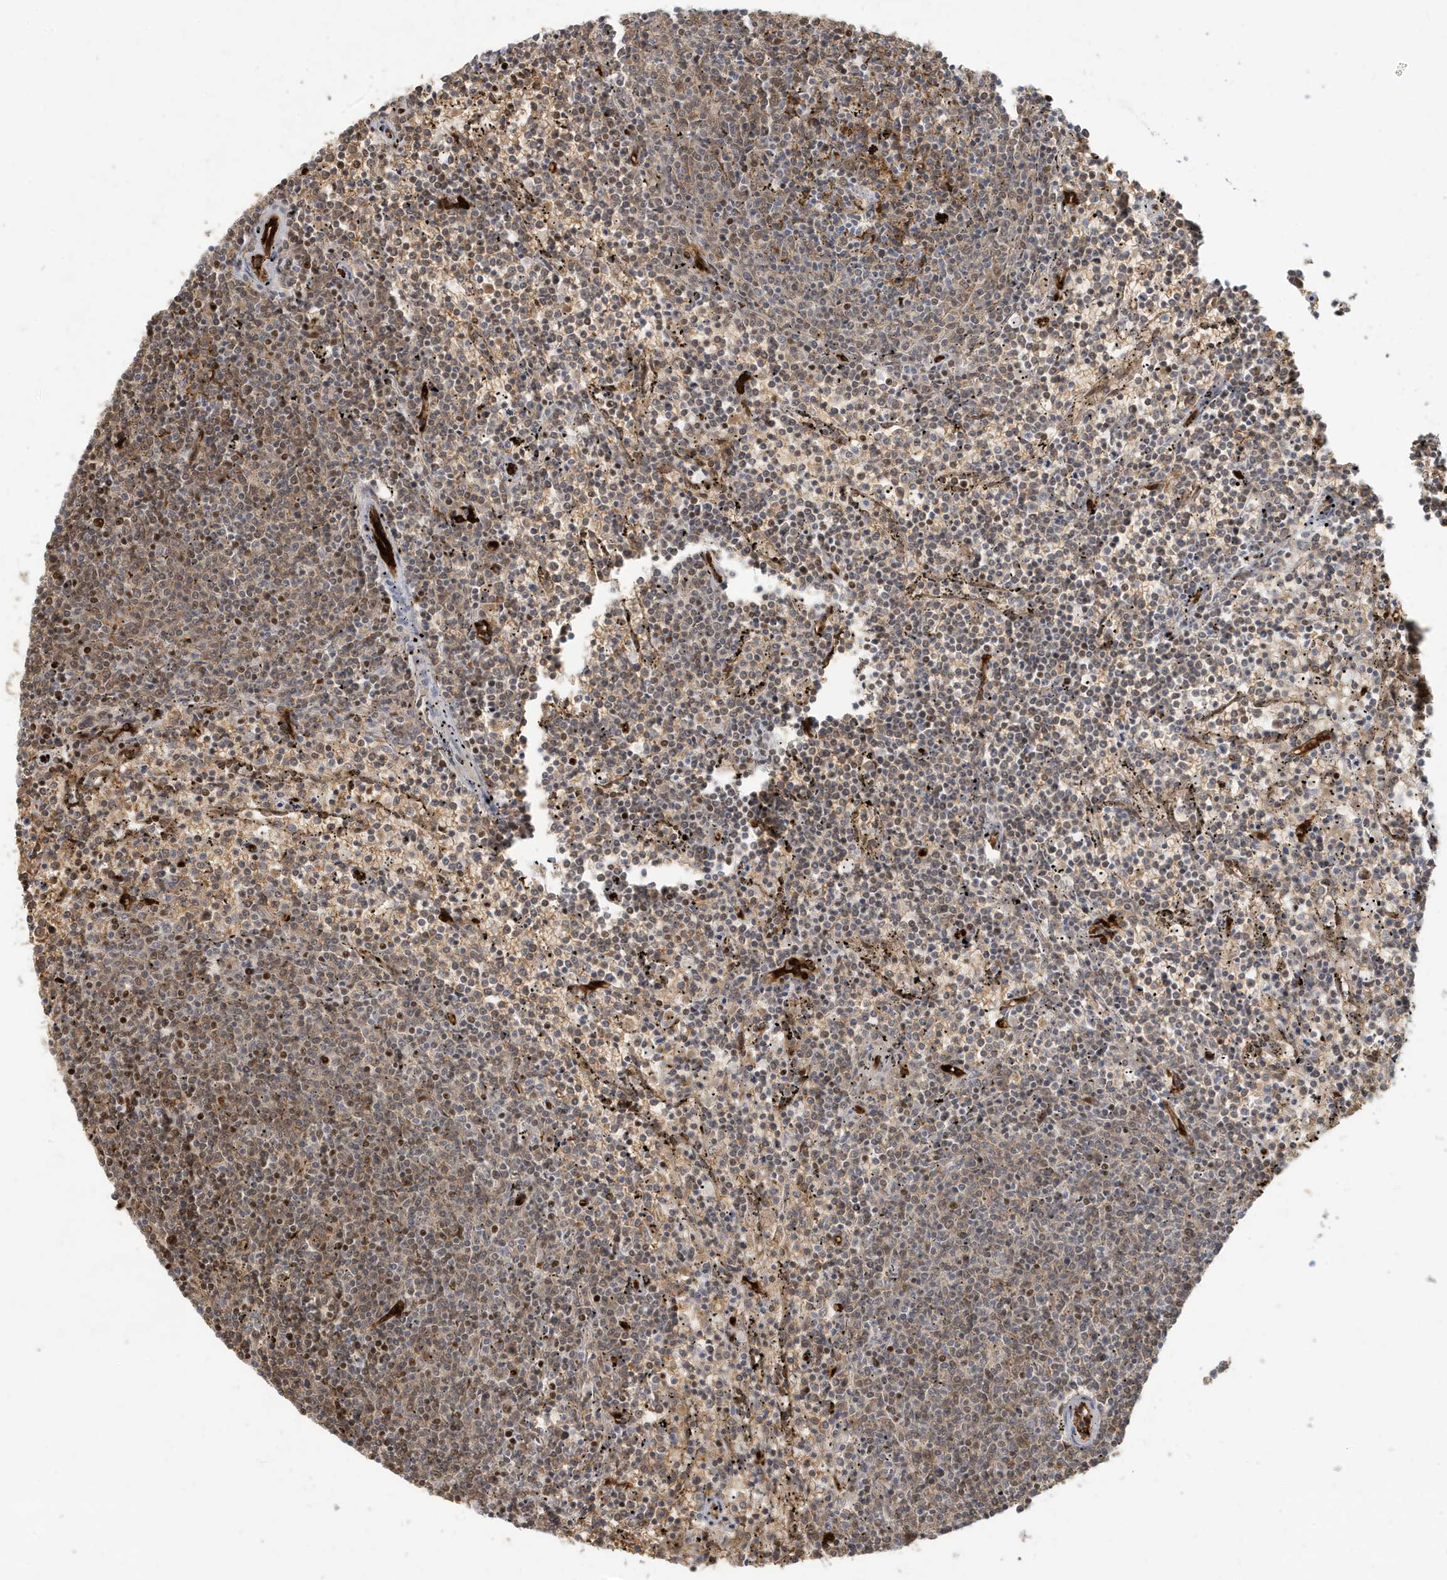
{"staining": {"intensity": "moderate", "quantity": "<25%", "location": "nuclear"}, "tissue": "lymphoma", "cell_type": "Tumor cells", "image_type": "cancer", "snomed": [{"axis": "morphology", "description": "Malignant lymphoma, non-Hodgkin's type, Low grade"}, {"axis": "topography", "description": "Spleen"}], "caption": "An image of human lymphoma stained for a protein exhibits moderate nuclear brown staining in tumor cells. The staining was performed using DAB (3,3'-diaminobenzidine), with brown indicating positive protein expression. Nuclei are stained blue with hematoxylin.", "gene": "CKS2", "patient": {"sex": "female", "age": 50}}